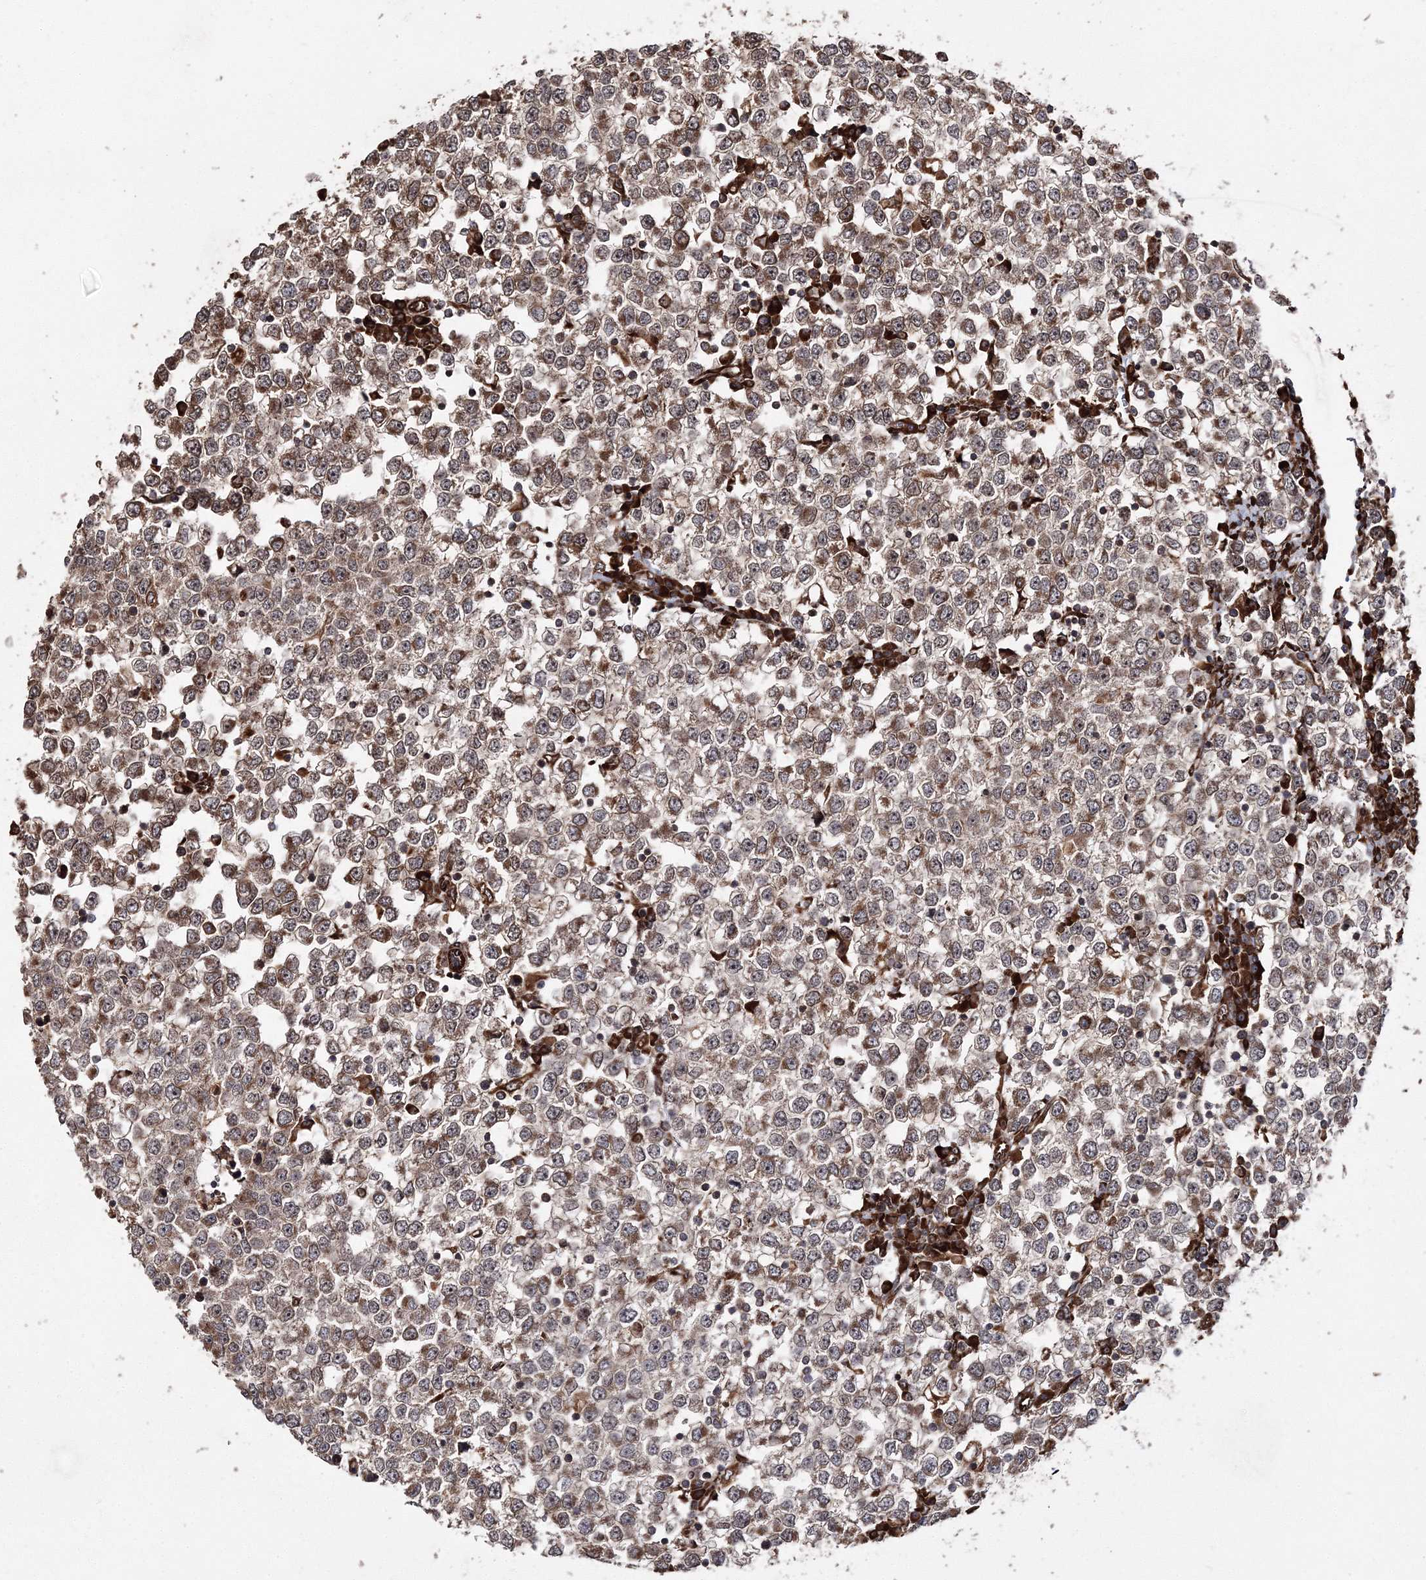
{"staining": {"intensity": "moderate", "quantity": "25%-75%", "location": "cytoplasmic/membranous"}, "tissue": "testis cancer", "cell_type": "Tumor cells", "image_type": "cancer", "snomed": [{"axis": "morphology", "description": "Seminoma, NOS"}, {"axis": "topography", "description": "Testis"}], "caption": "A histopathology image showing moderate cytoplasmic/membranous positivity in approximately 25%-75% of tumor cells in testis seminoma, as visualized by brown immunohistochemical staining.", "gene": "SCRN3", "patient": {"sex": "male", "age": 65}}